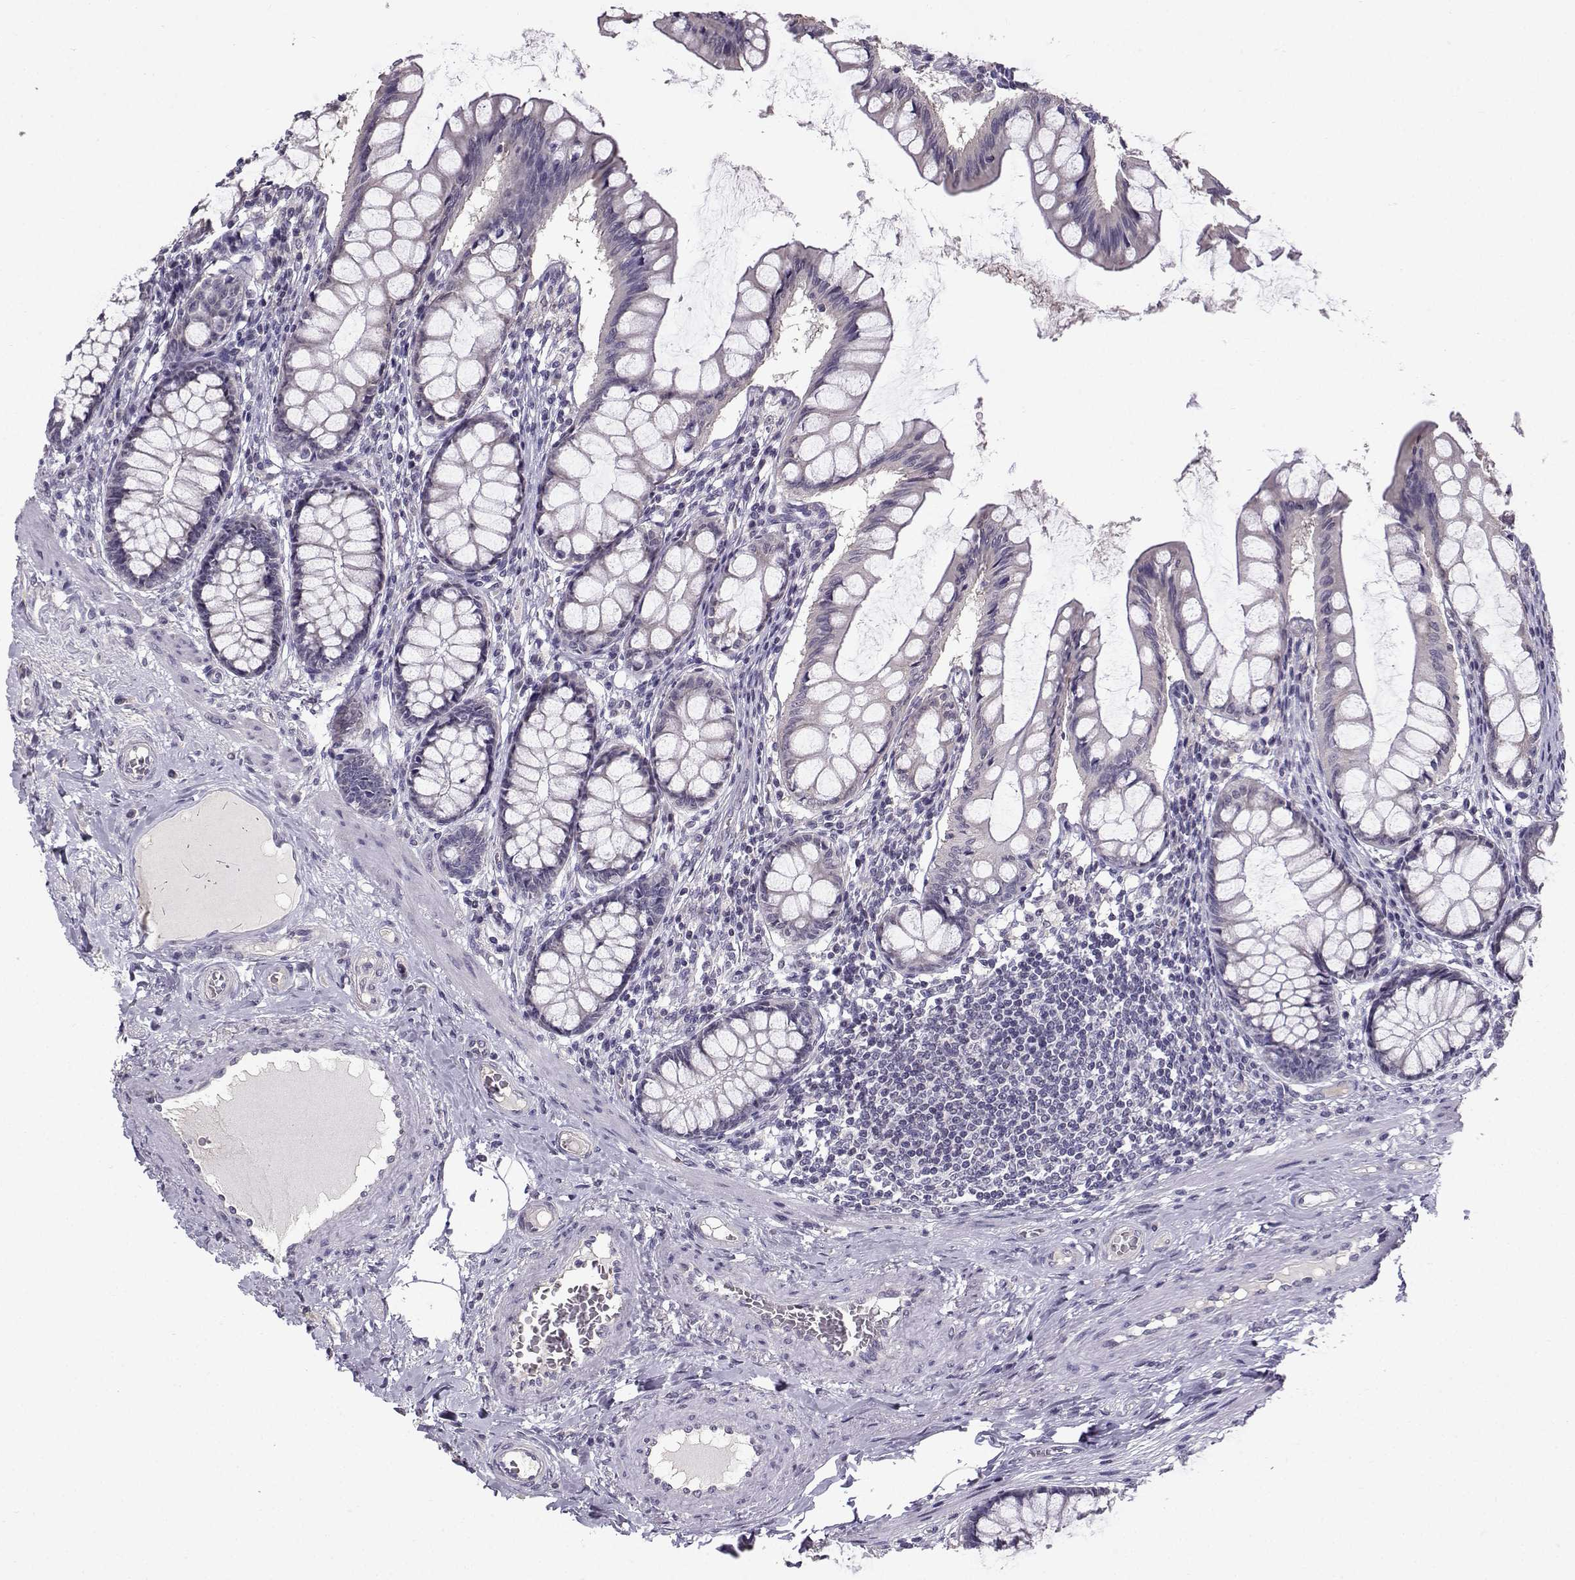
{"staining": {"intensity": "negative", "quantity": "none", "location": "none"}, "tissue": "colon", "cell_type": "Endothelial cells", "image_type": "normal", "snomed": [{"axis": "morphology", "description": "Normal tissue, NOS"}, {"axis": "topography", "description": "Colon"}], "caption": "Endothelial cells show no significant protein positivity in normal colon. (DAB (3,3'-diaminobenzidine) IHC with hematoxylin counter stain).", "gene": "TSPYL5", "patient": {"sex": "female", "age": 65}}